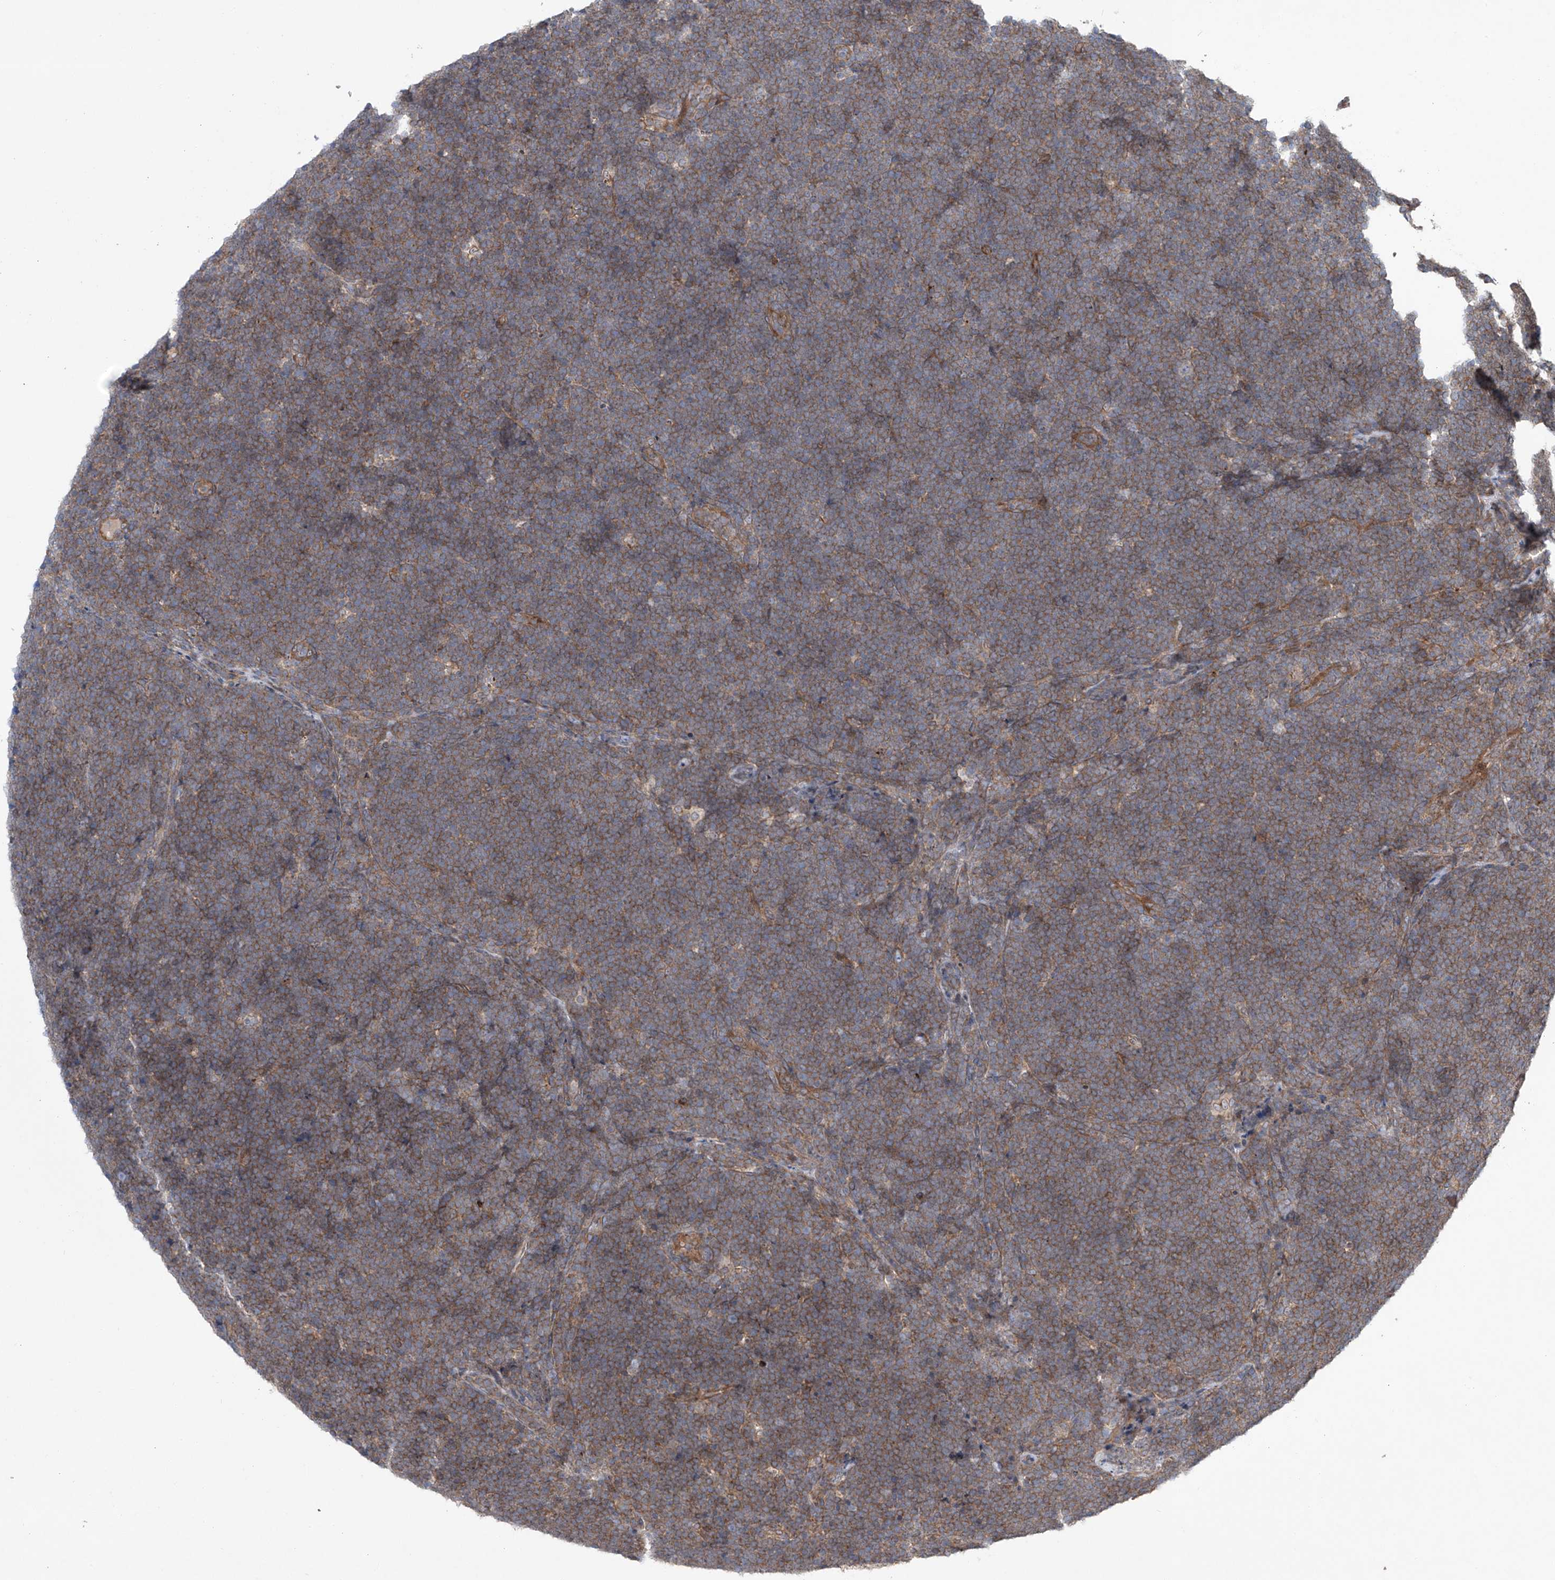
{"staining": {"intensity": "moderate", "quantity": "25%-75%", "location": "cytoplasmic/membranous"}, "tissue": "lymphoma", "cell_type": "Tumor cells", "image_type": "cancer", "snomed": [{"axis": "morphology", "description": "Malignant lymphoma, non-Hodgkin's type, High grade"}, {"axis": "topography", "description": "Lymph node"}], "caption": "High-grade malignant lymphoma, non-Hodgkin's type stained with DAB immunohistochemistry (IHC) displays medium levels of moderate cytoplasmic/membranous expression in about 25%-75% of tumor cells. The staining was performed using DAB (3,3'-diaminobenzidine) to visualize the protein expression in brown, while the nuclei were stained in blue with hematoxylin (Magnification: 20x).", "gene": "KLC4", "patient": {"sex": "male", "age": 13}}